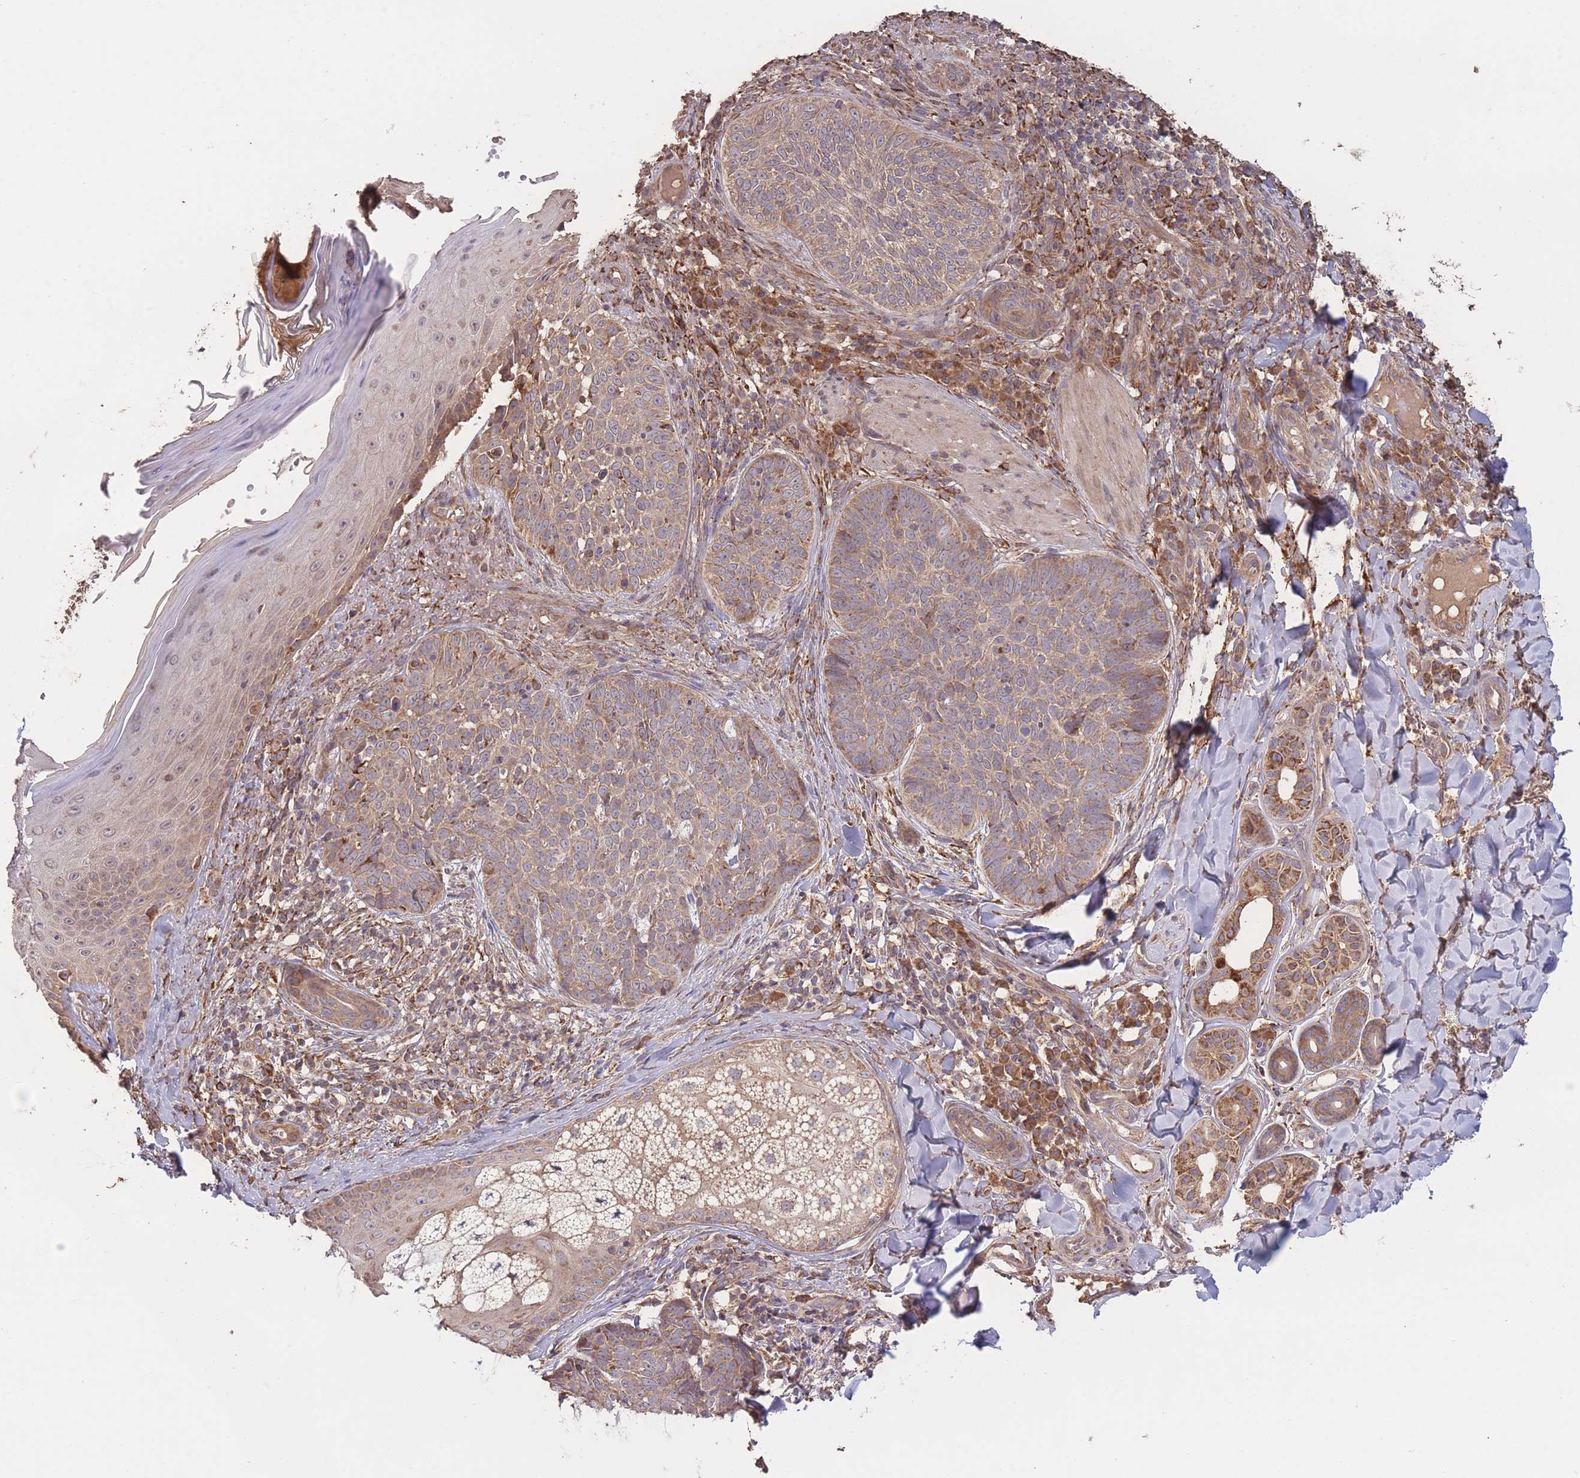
{"staining": {"intensity": "weak", "quantity": ">75%", "location": "cytoplasmic/membranous"}, "tissue": "skin cancer", "cell_type": "Tumor cells", "image_type": "cancer", "snomed": [{"axis": "morphology", "description": "Basal cell carcinoma"}, {"axis": "topography", "description": "Skin"}], "caption": "Skin cancer stained with DAB immunohistochemistry displays low levels of weak cytoplasmic/membranous expression in about >75% of tumor cells.", "gene": "EEF1AKMT1", "patient": {"sex": "female", "age": 61}}